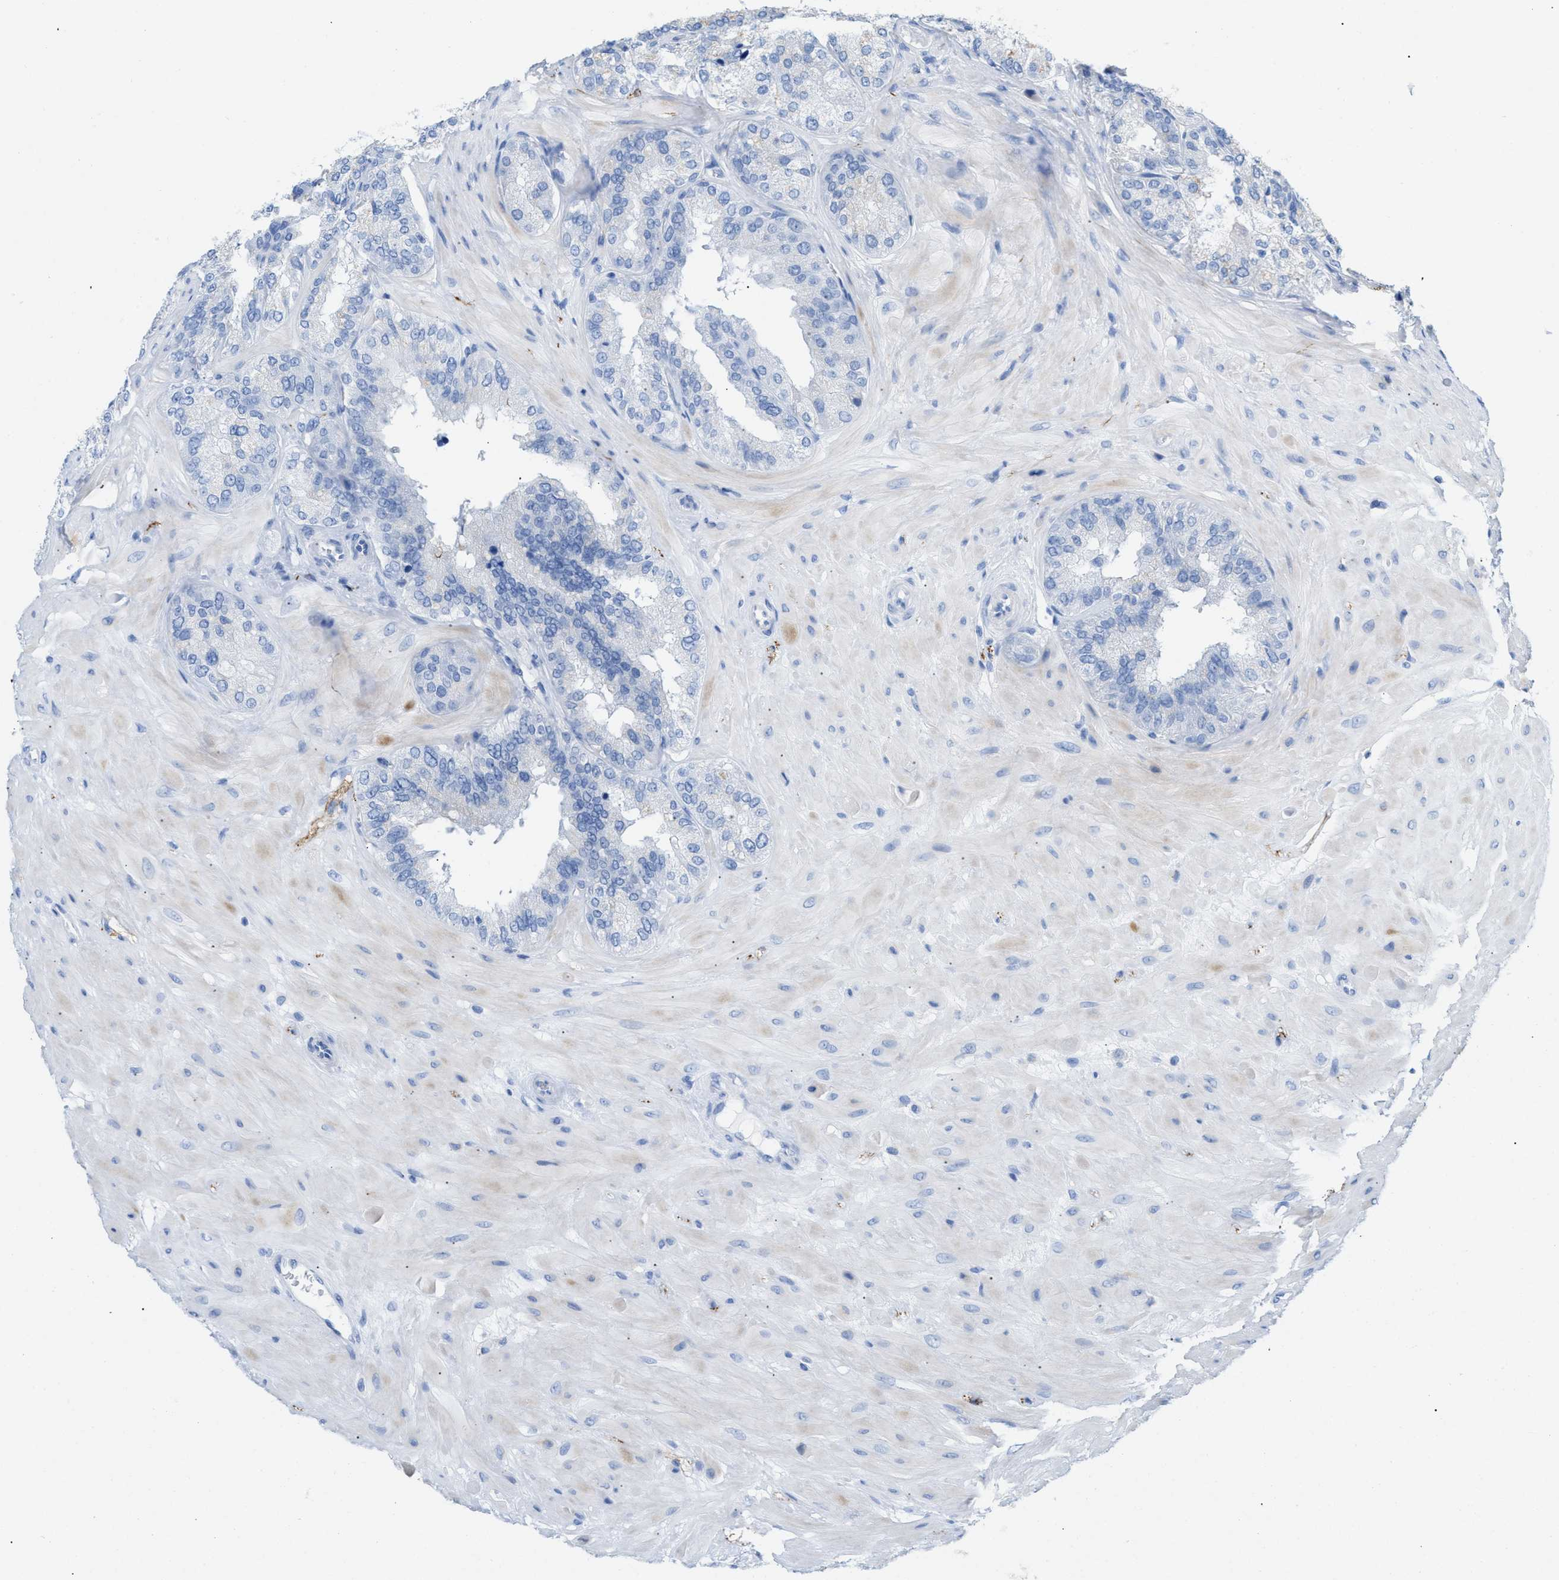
{"staining": {"intensity": "weak", "quantity": "<25%", "location": "cytoplasmic/membranous"}, "tissue": "seminal vesicle", "cell_type": "Glandular cells", "image_type": "normal", "snomed": [{"axis": "morphology", "description": "Normal tissue, NOS"}, {"axis": "topography", "description": "Prostate"}, {"axis": "topography", "description": "Seminal veicle"}], "caption": "This is an immunohistochemistry (IHC) micrograph of unremarkable human seminal vesicle. There is no positivity in glandular cells.", "gene": "ANKFN1", "patient": {"sex": "male", "age": 51}}